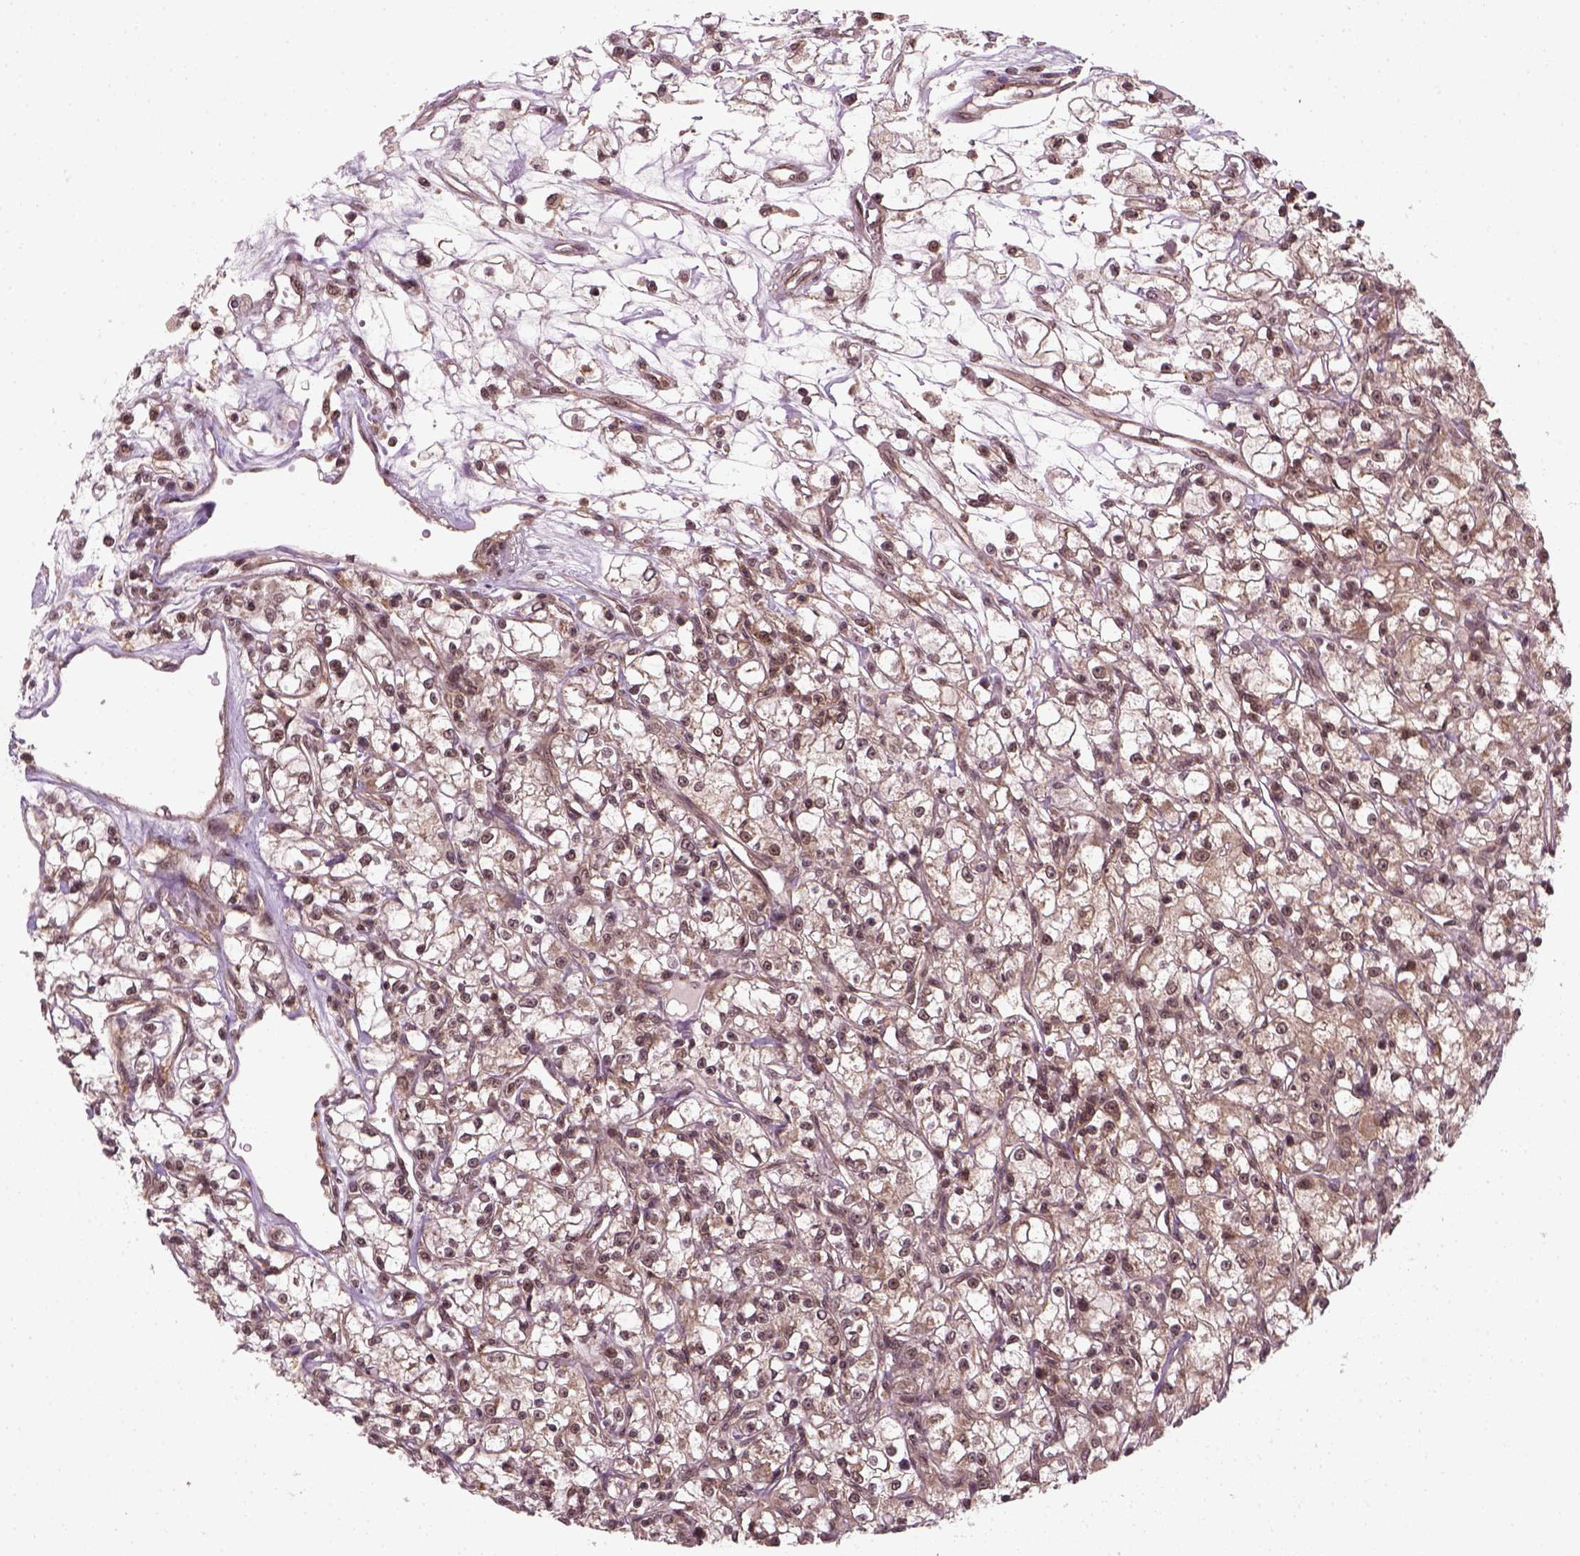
{"staining": {"intensity": "weak", "quantity": ">75%", "location": "cytoplasmic/membranous,nuclear"}, "tissue": "renal cancer", "cell_type": "Tumor cells", "image_type": "cancer", "snomed": [{"axis": "morphology", "description": "Adenocarcinoma, NOS"}, {"axis": "topography", "description": "Kidney"}], "caption": "Tumor cells reveal low levels of weak cytoplasmic/membranous and nuclear positivity in about >75% of cells in renal cancer.", "gene": "NUDT9", "patient": {"sex": "female", "age": 59}}